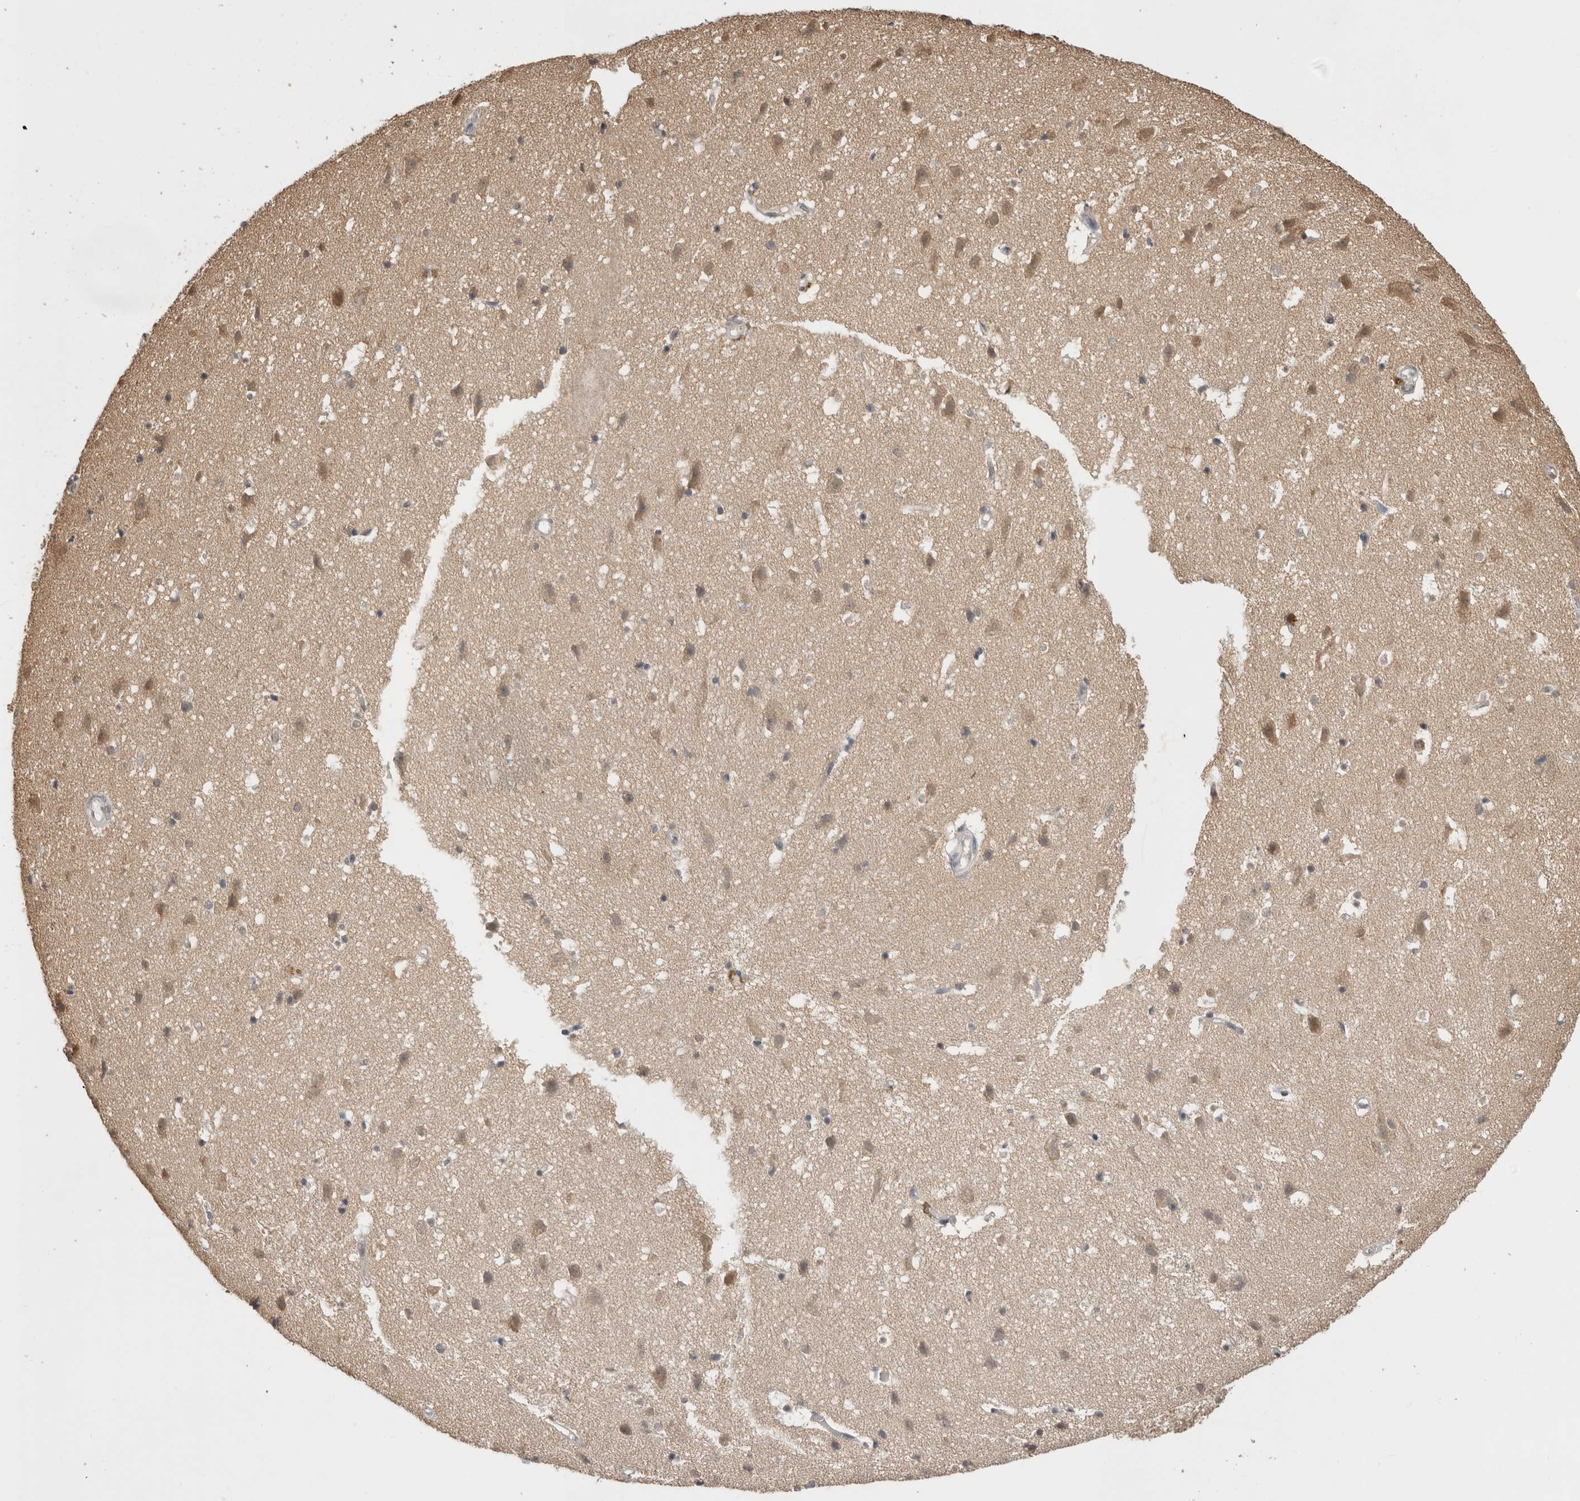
{"staining": {"intensity": "negative", "quantity": "none", "location": "none"}, "tissue": "cerebral cortex", "cell_type": "Endothelial cells", "image_type": "normal", "snomed": [{"axis": "morphology", "description": "Normal tissue, NOS"}, {"axis": "topography", "description": "Cerebral cortex"}], "caption": "The immunohistochemistry (IHC) image has no significant positivity in endothelial cells of cerebral cortex. (Brightfield microscopy of DAB IHC at high magnification).", "gene": "PREP", "patient": {"sex": "male", "age": 54}}